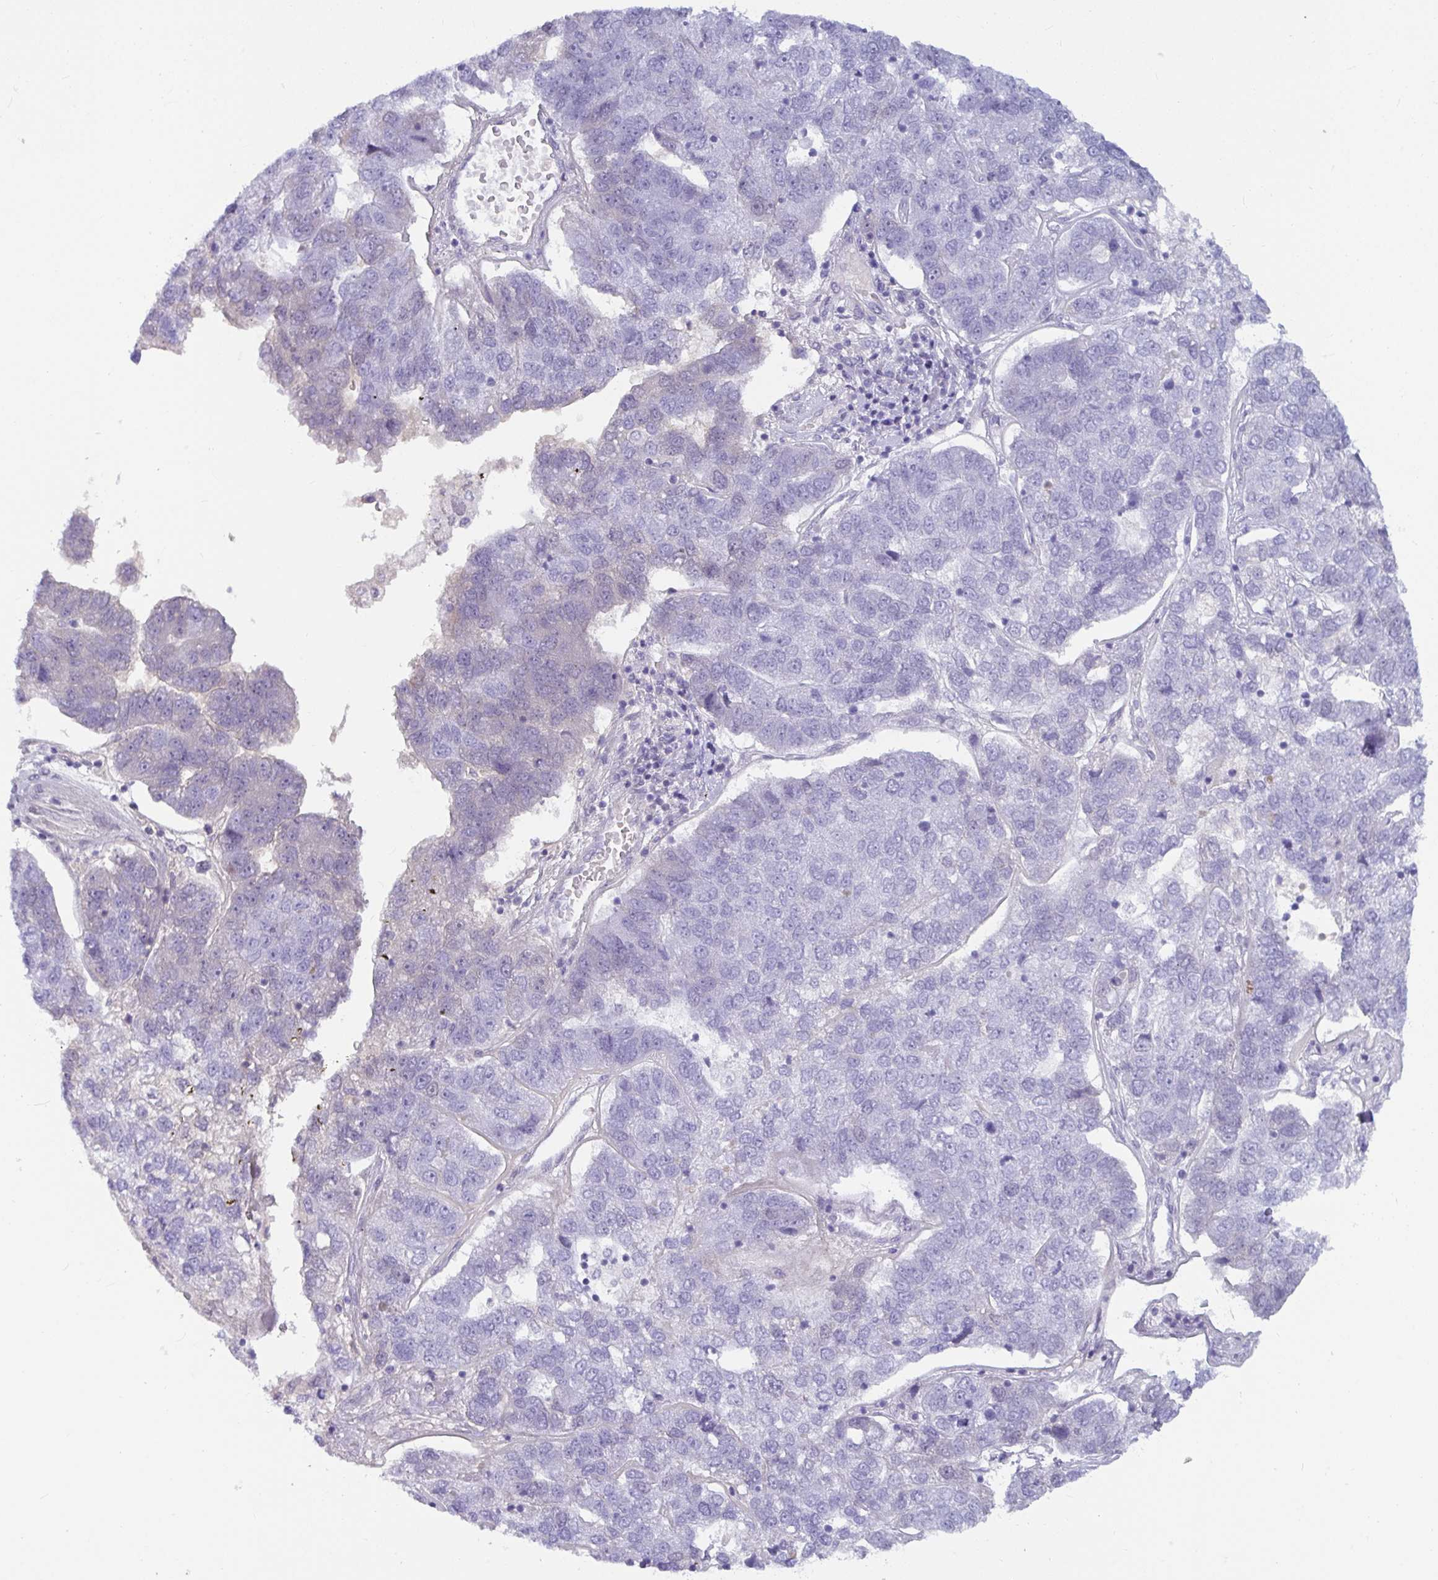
{"staining": {"intensity": "negative", "quantity": "none", "location": "none"}, "tissue": "pancreatic cancer", "cell_type": "Tumor cells", "image_type": "cancer", "snomed": [{"axis": "morphology", "description": "Adenocarcinoma, NOS"}, {"axis": "topography", "description": "Pancreas"}], "caption": "This image is of adenocarcinoma (pancreatic) stained with IHC to label a protein in brown with the nuclei are counter-stained blue. There is no expression in tumor cells.", "gene": "NPY", "patient": {"sex": "female", "age": 61}}